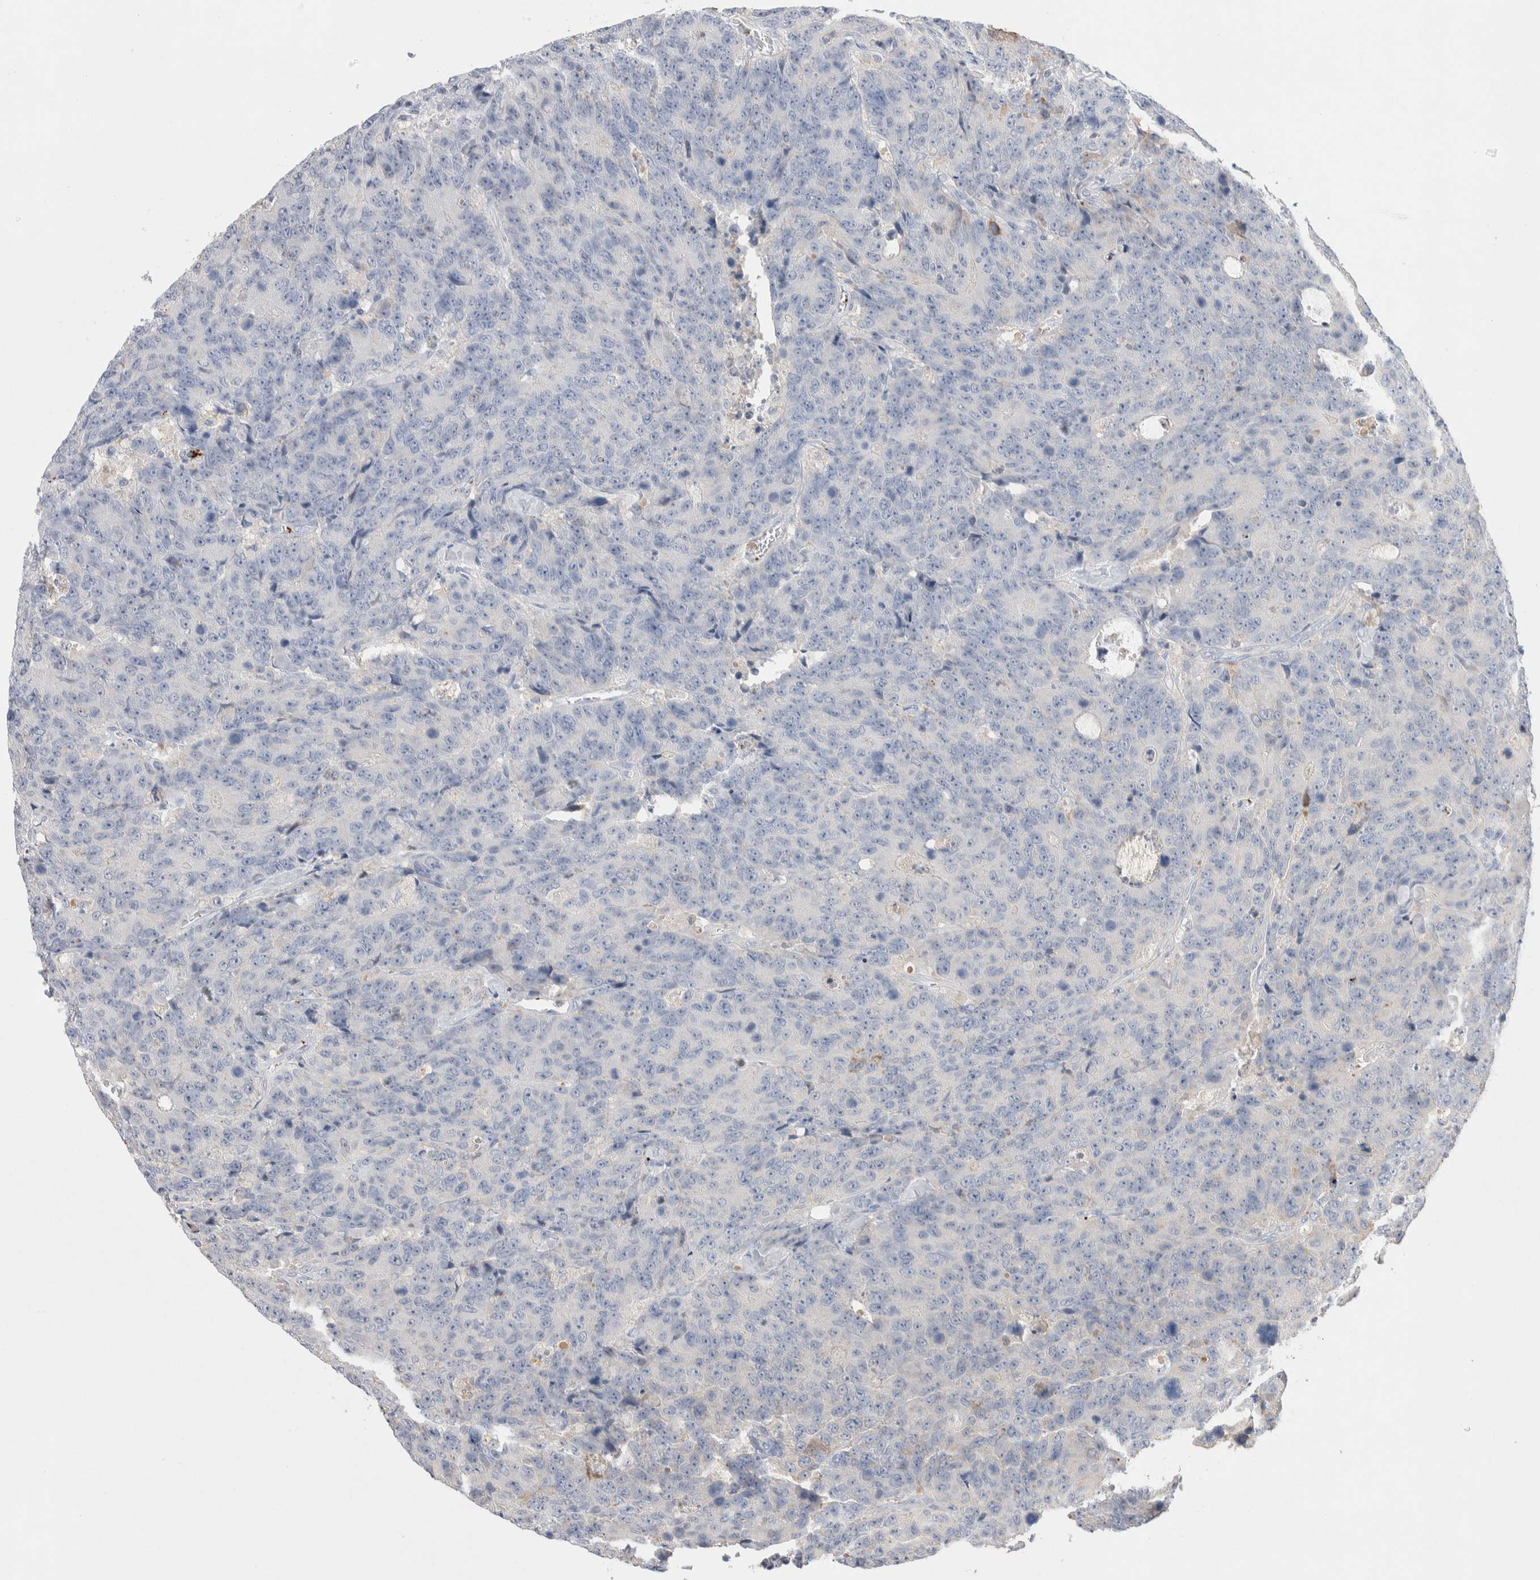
{"staining": {"intensity": "negative", "quantity": "none", "location": "none"}, "tissue": "colorectal cancer", "cell_type": "Tumor cells", "image_type": "cancer", "snomed": [{"axis": "morphology", "description": "Adenocarcinoma, NOS"}, {"axis": "topography", "description": "Colon"}], "caption": "Immunohistochemical staining of colorectal adenocarcinoma displays no significant positivity in tumor cells. (DAB (3,3'-diaminobenzidine) immunohistochemistry (IHC), high magnification).", "gene": "FFAR2", "patient": {"sex": "female", "age": 86}}